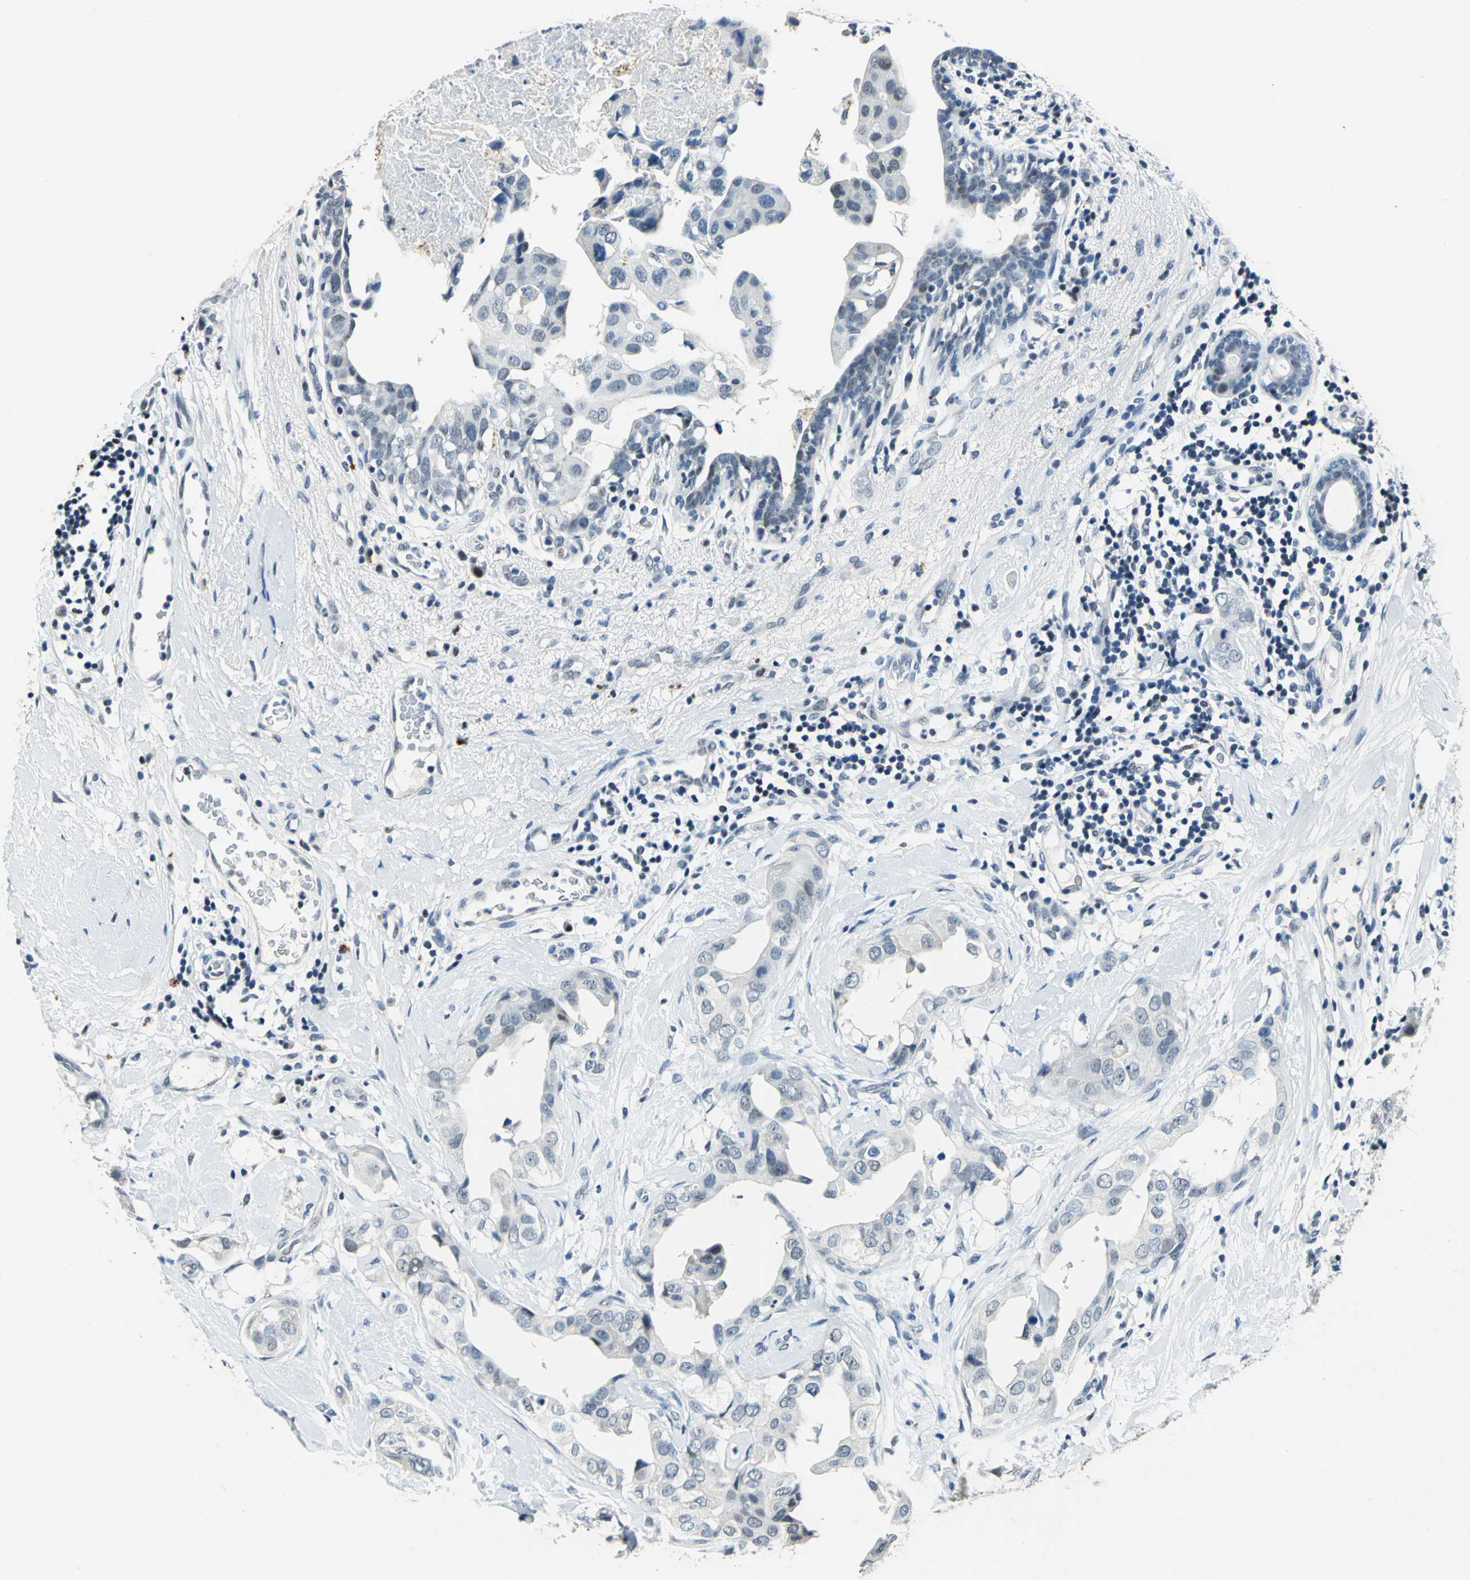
{"staining": {"intensity": "negative", "quantity": "none", "location": "none"}, "tissue": "breast cancer", "cell_type": "Tumor cells", "image_type": "cancer", "snomed": [{"axis": "morphology", "description": "Duct carcinoma"}, {"axis": "topography", "description": "Breast"}], "caption": "There is no significant positivity in tumor cells of breast cancer (intraductal carcinoma). Brightfield microscopy of IHC stained with DAB (3,3'-diaminobenzidine) (brown) and hematoxylin (blue), captured at high magnification.", "gene": "RAD17", "patient": {"sex": "female", "age": 40}}